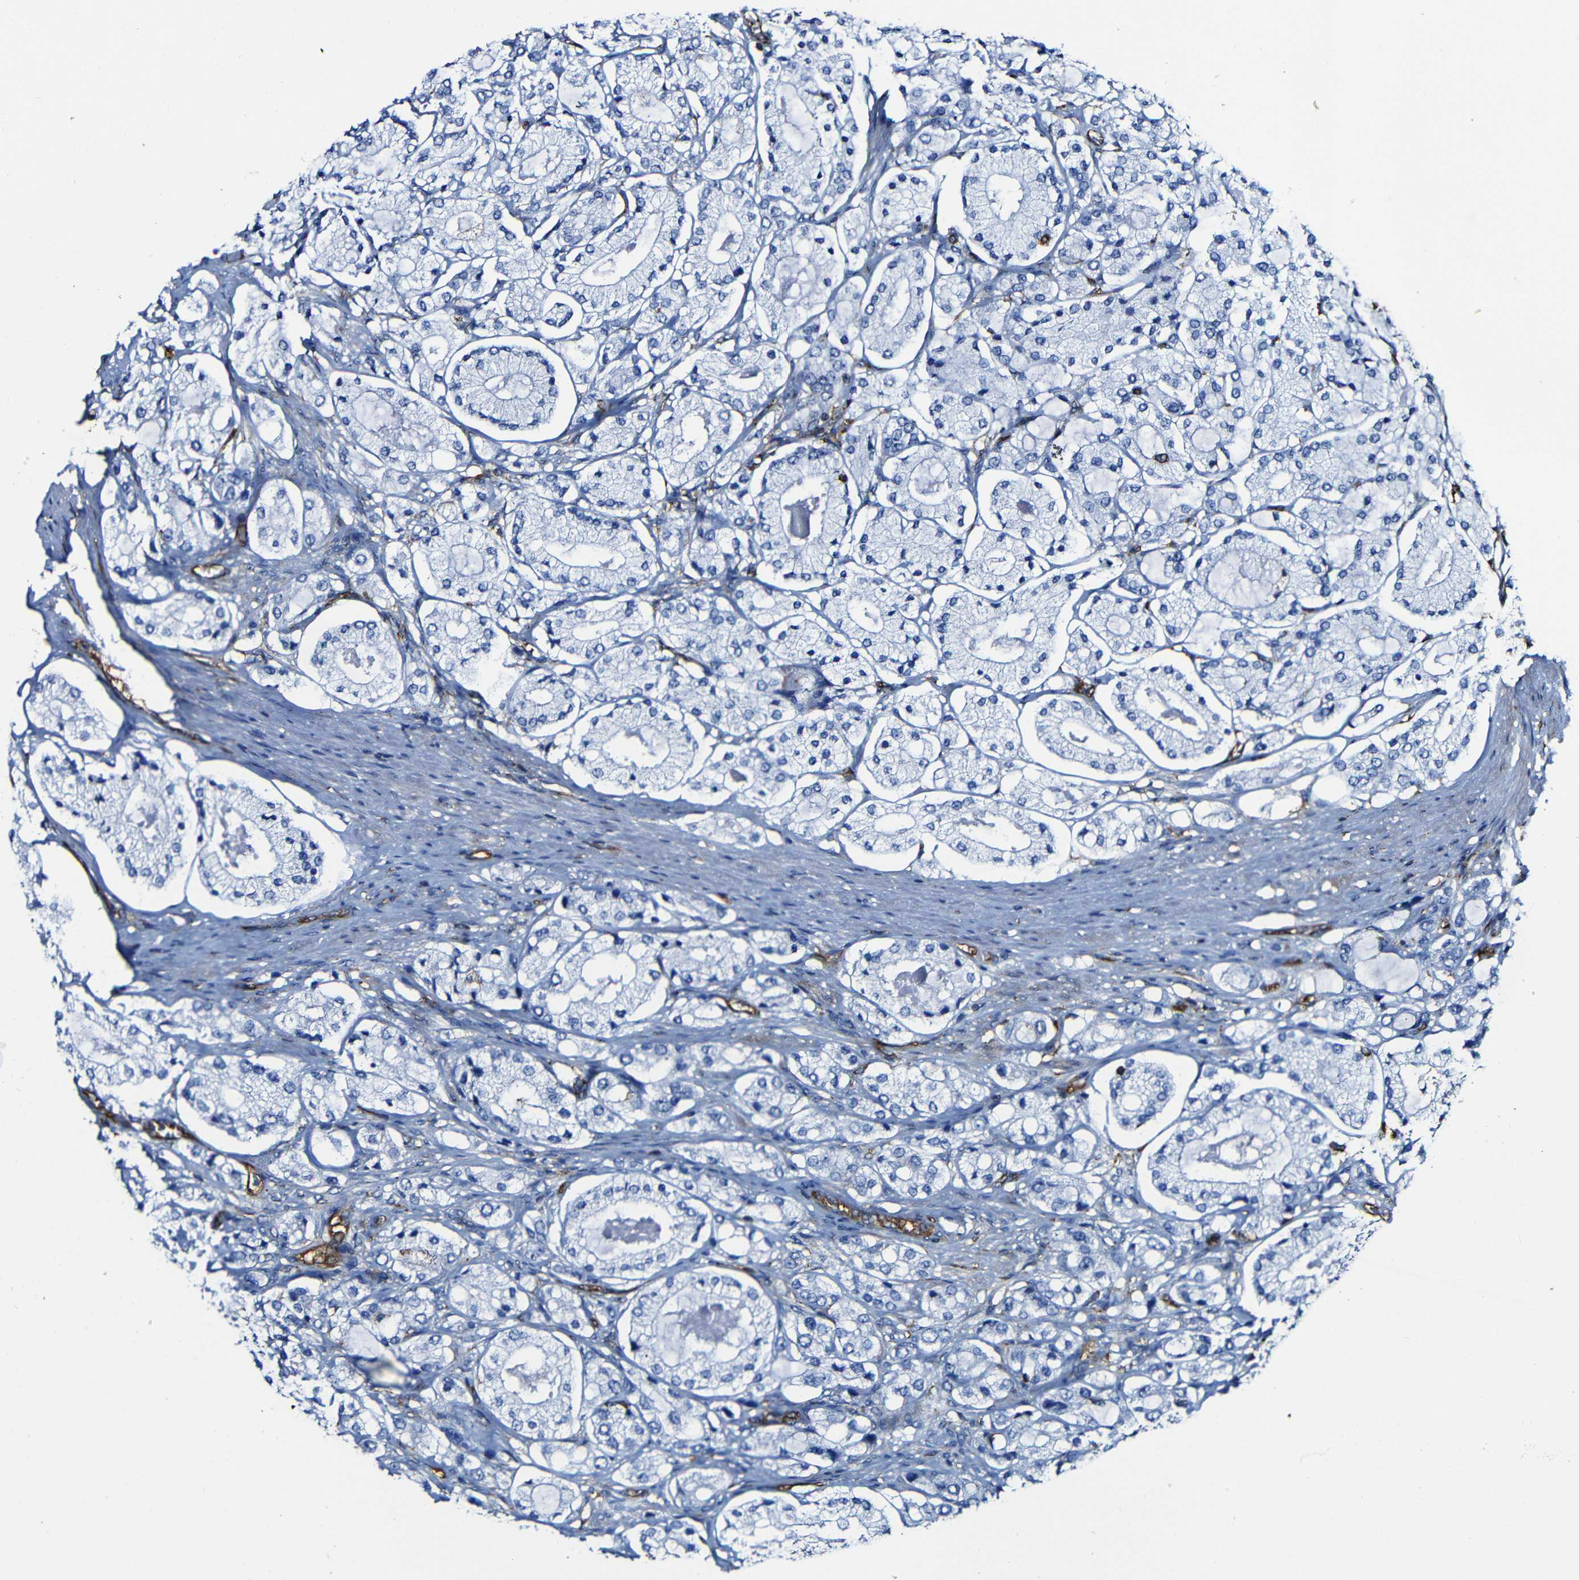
{"staining": {"intensity": "negative", "quantity": "none", "location": "none"}, "tissue": "prostate cancer", "cell_type": "Tumor cells", "image_type": "cancer", "snomed": [{"axis": "morphology", "description": "Adenocarcinoma, High grade"}, {"axis": "topography", "description": "Prostate"}], "caption": "Adenocarcinoma (high-grade) (prostate) was stained to show a protein in brown. There is no significant expression in tumor cells. (Stains: DAB (3,3'-diaminobenzidine) immunohistochemistry with hematoxylin counter stain, Microscopy: brightfield microscopy at high magnification).", "gene": "MSN", "patient": {"sex": "male", "age": 65}}